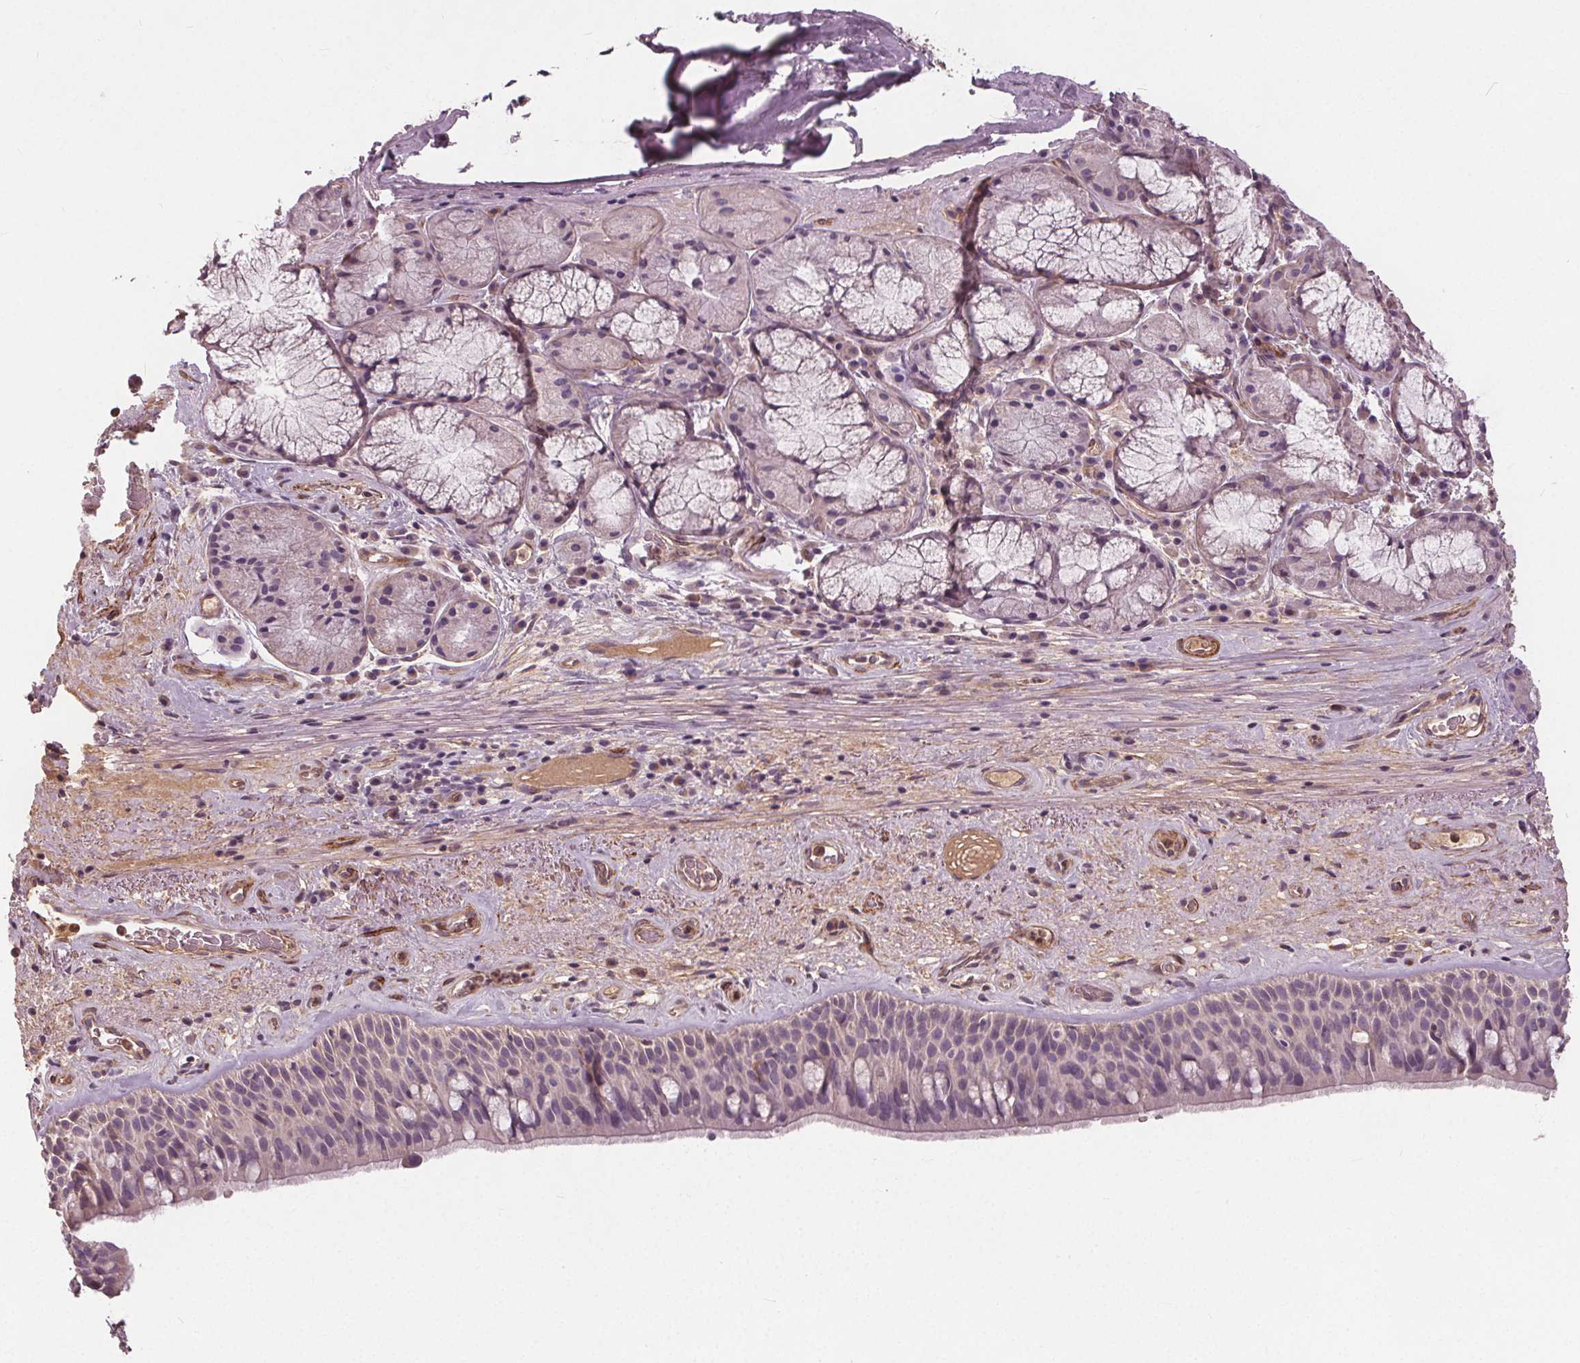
{"staining": {"intensity": "negative", "quantity": "none", "location": "none"}, "tissue": "bronchus", "cell_type": "Respiratory epithelial cells", "image_type": "normal", "snomed": [{"axis": "morphology", "description": "Normal tissue, NOS"}, {"axis": "topography", "description": "Bronchus"}], "caption": "Immunohistochemistry of benign bronchus exhibits no staining in respiratory epithelial cells. (IHC, brightfield microscopy, high magnification).", "gene": "PDGFD", "patient": {"sex": "male", "age": 48}}